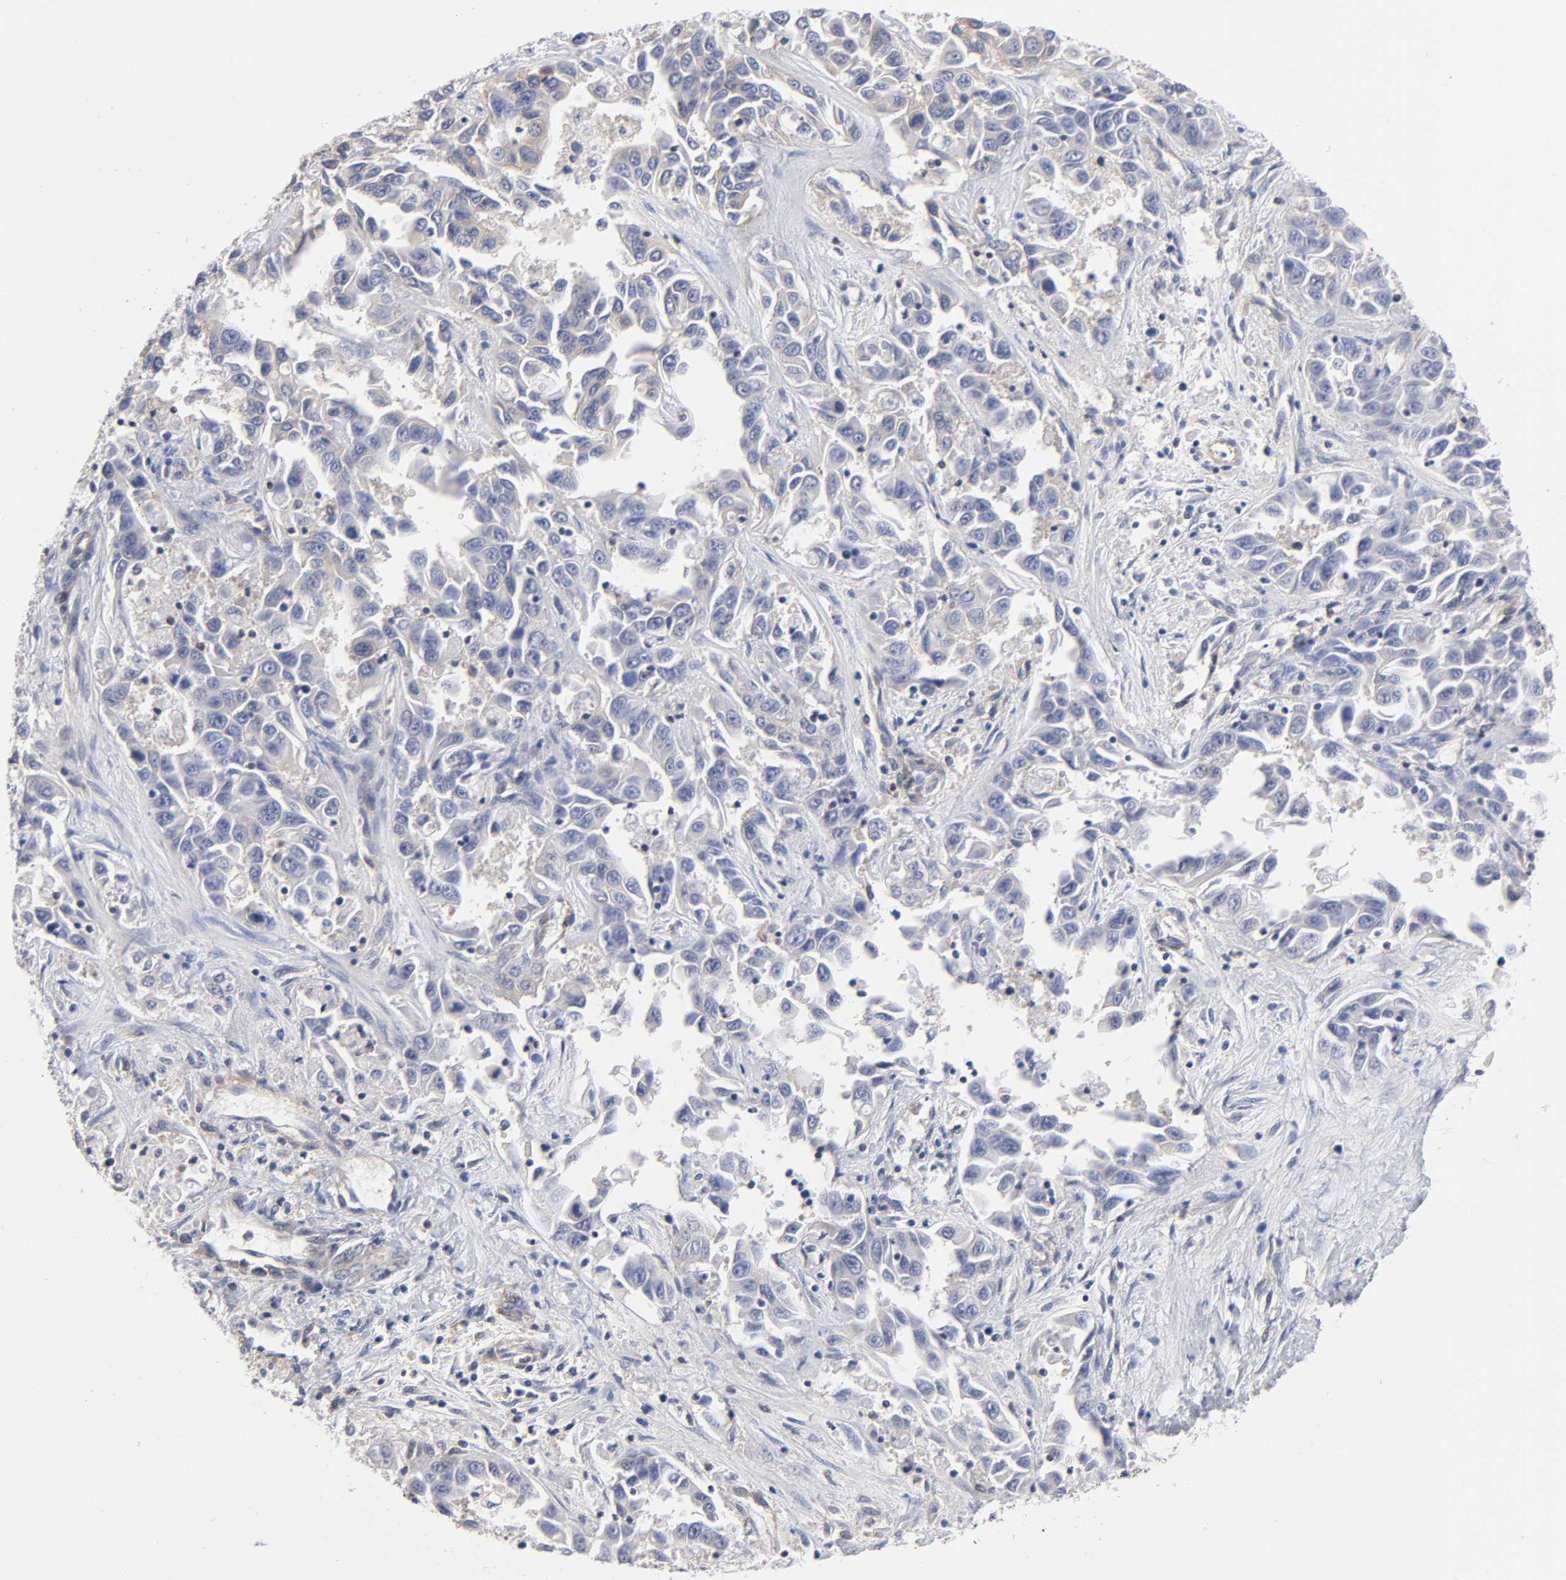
{"staining": {"intensity": "weak", "quantity": "<25%", "location": "cytoplasmic/membranous"}, "tissue": "liver cancer", "cell_type": "Tumor cells", "image_type": "cancer", "snomed": [{"axis": "morphology", "description": "Cholangiocarcinoma"}, {"axis": "topography", "description": "Liver"}], "caption": "Tumor cells show no significant staining in liver cancer (cholangiocarcinoma).", "gene": "STRN3", "patient": {"sex": "female", "age": 52}}